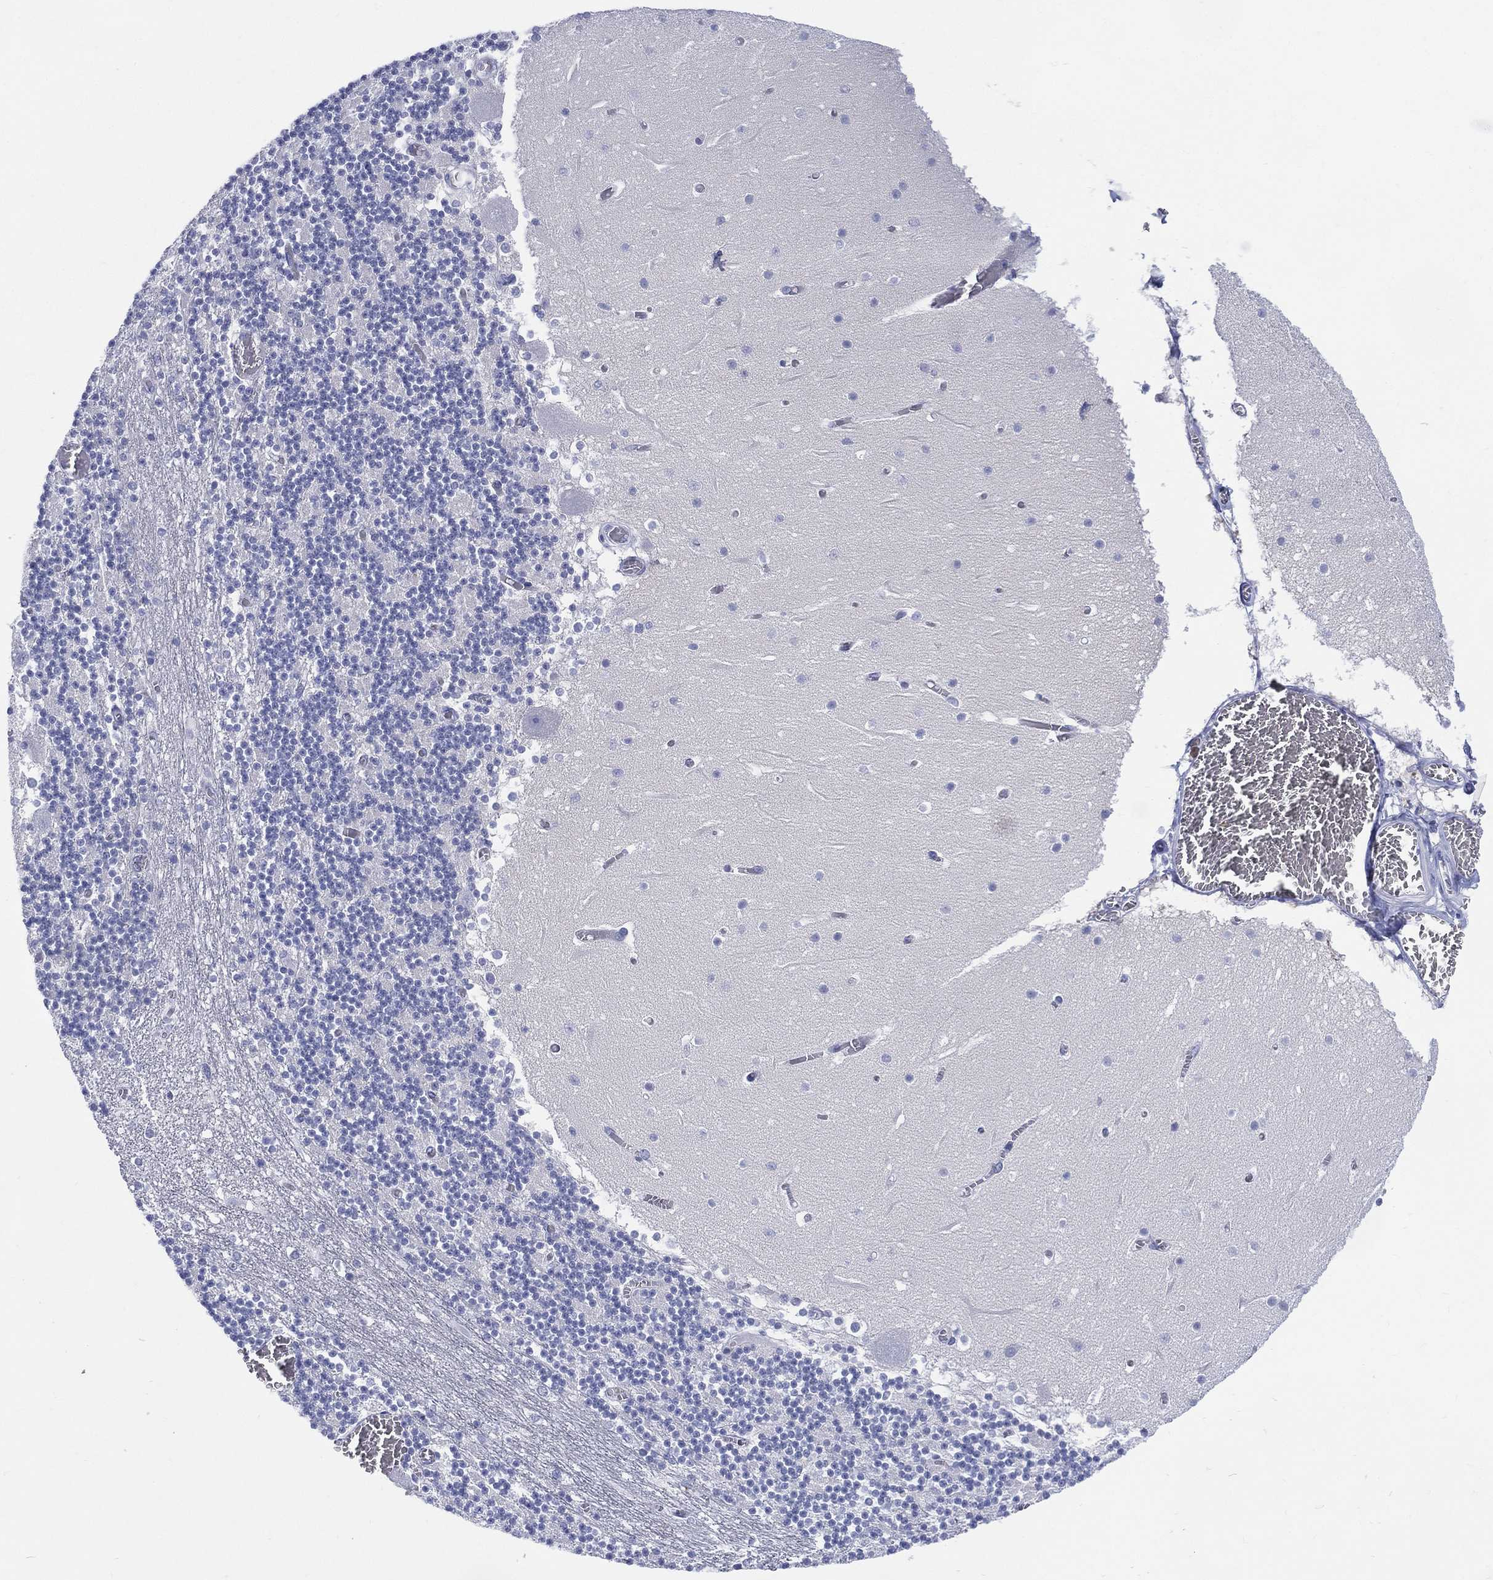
{"staining": {"intensity": "negative", "quantity": "none", "location": "none"}, "tissue": "cerebellum", "cell_type": "Cells in granular layer", "image_type": "normal", "snomed": [{"axis": "morphology", "description": "Normal tissue, NOS"}, {"axis": "topography", "description": "Cerebellum"}], "caption": "Immunohistochemistry (IHC) of benign human cerebellum displays no staining in cells in granular layer.", "gene": "ENSG00000285953", "patient": {"sex": "female", "age": 28}}